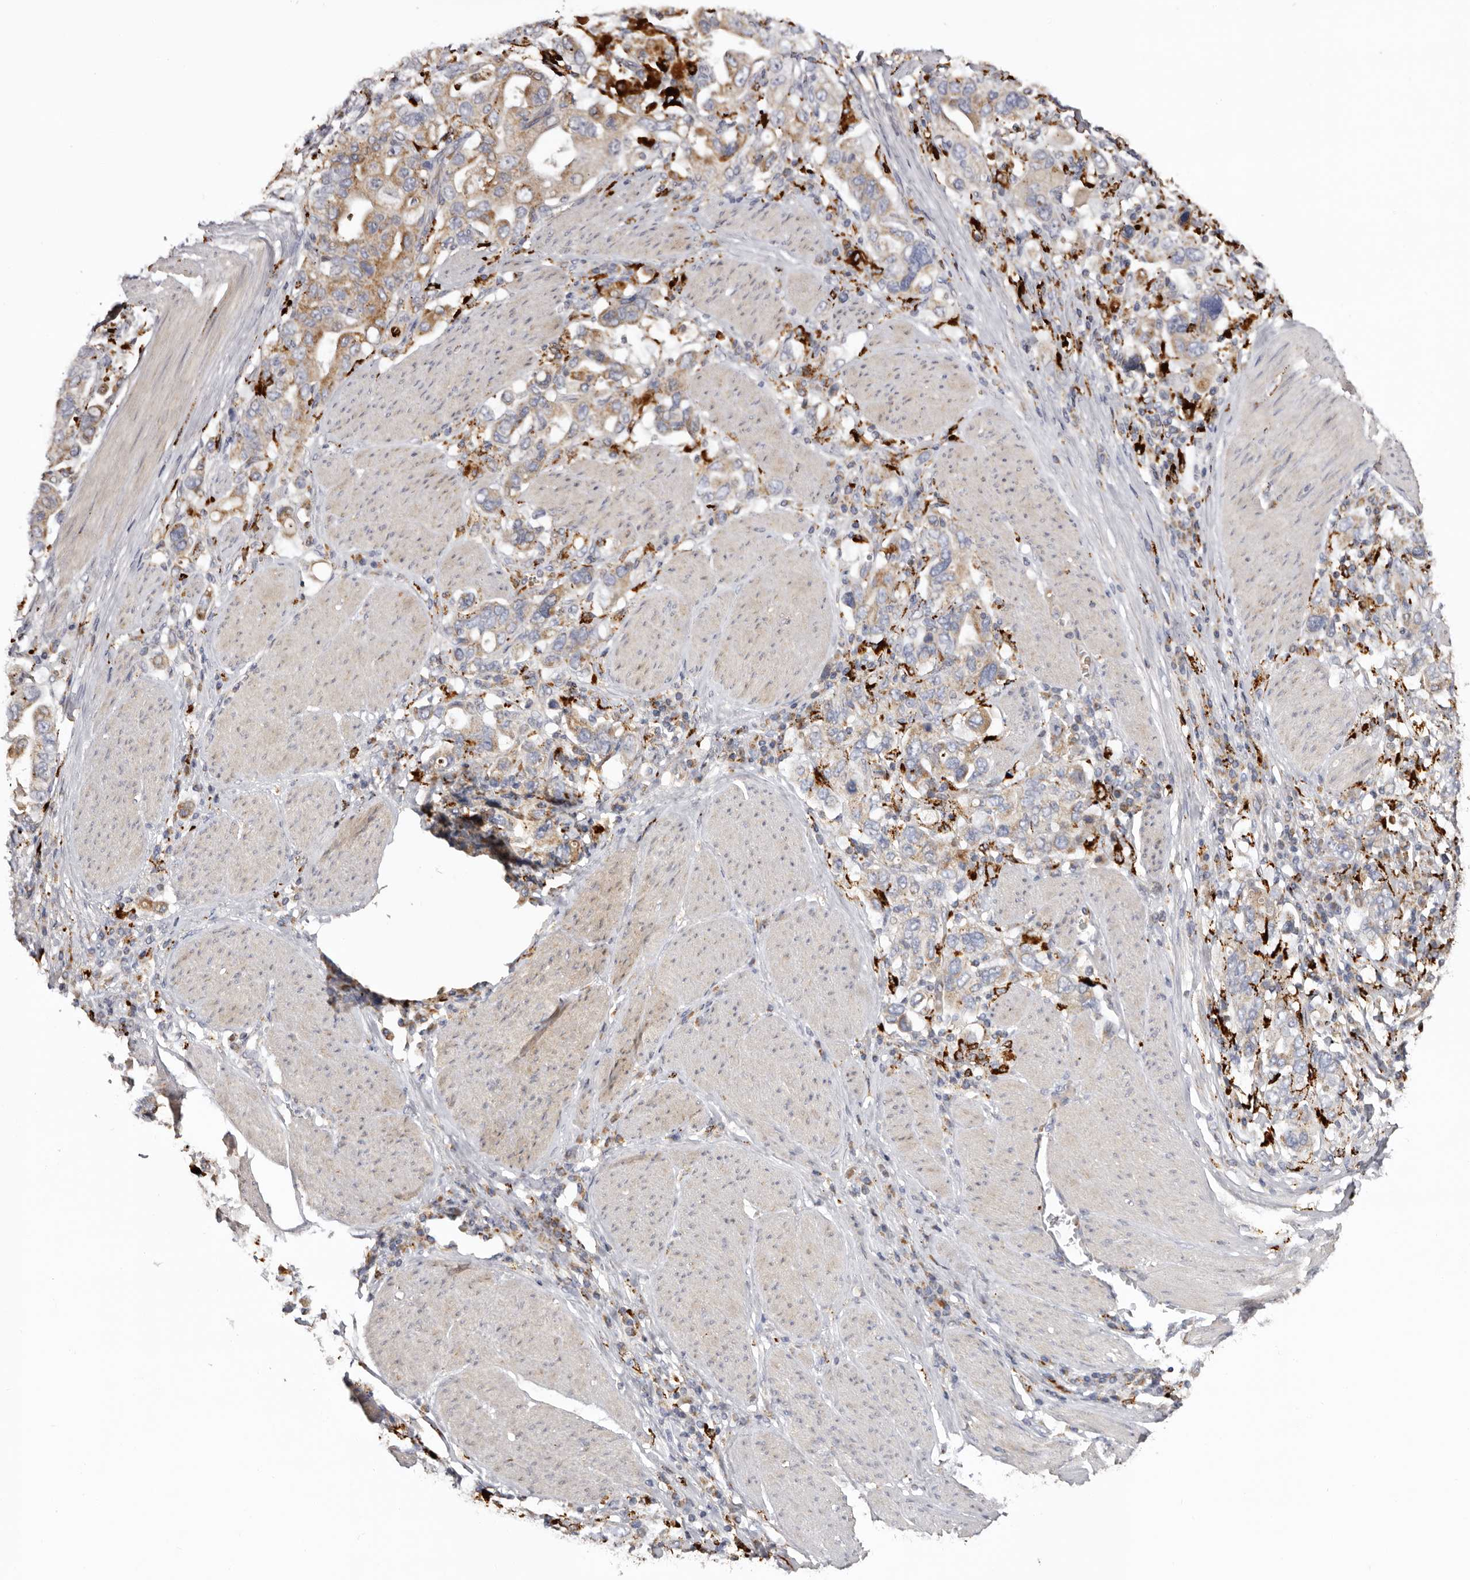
{"staining": {"intensity": "weak", "quantity": ">75%", "location": "cytoplasmic/membranous"}, "tissue": "stomach cancer", "cell_type": "Tumor cells", "image_type": "cancer", "snomed": [{"axis": "morphology", "description": "Adenocarcinoma, NOS"}, {"axis": "topography", "description": "Stomach, upper"}], "caption": "Adenocarcinoma (stomach) was stained to show a protein in brown. There is low levels of weak cytoplasmic/membranous positivity in approximately >75% of tumor cells.", "gene": "MECR", "patient": {"sex": "male", "age": 62}}